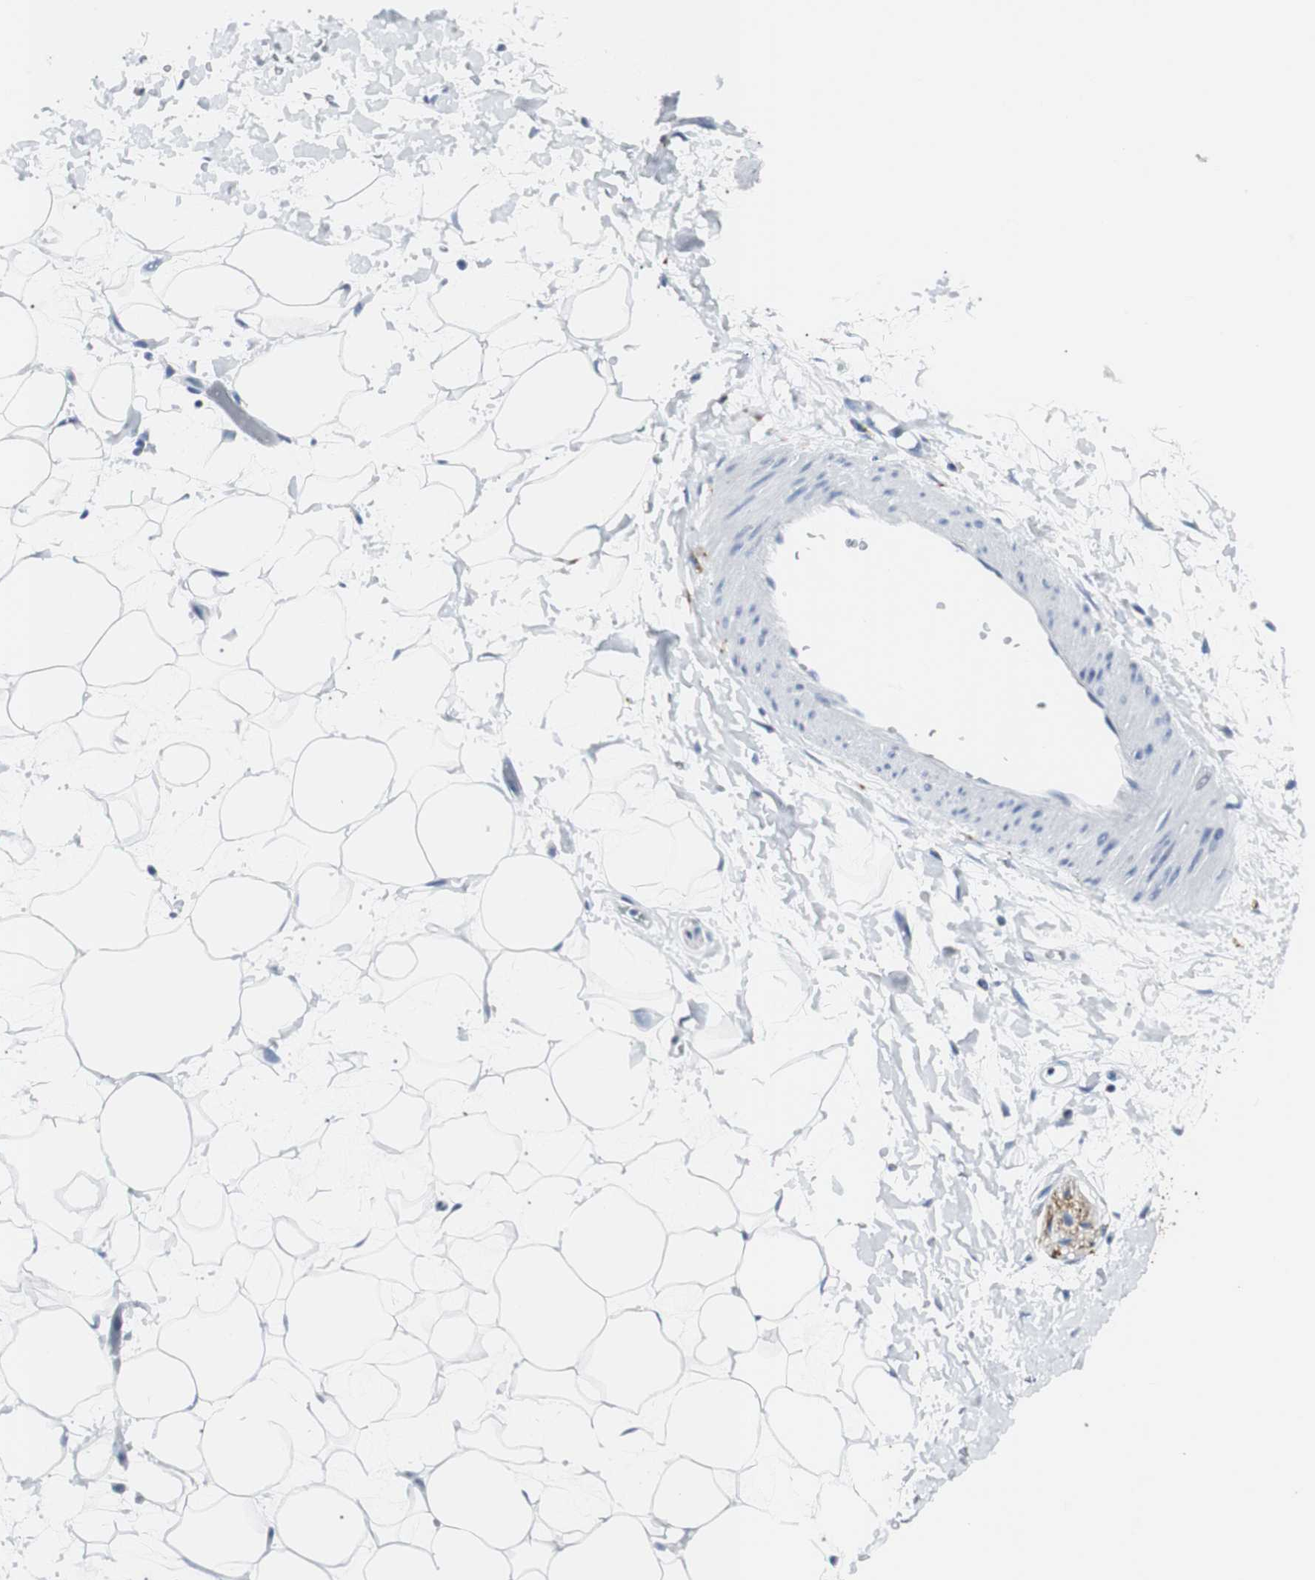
{"staining": {"intensity": "negative", "quantity": "none", "location": "none"}, "tissue": "adipose tissue", "cell_type": "Adipocytes", "image_type": "normal", "snomed": [{"axis": "morphology", "description": "Normal tissue, NOS"}, {"axis": "topography", "description": "Soft tissue"}], "caption": "The micrograph exhibits no significant staining in adipocytes of adipose tissue. (DAB IHC visualized using brightfield microscopy, high magnification).", "gene": "GAP43", "patient": {"sex": "male", "age": 72}}